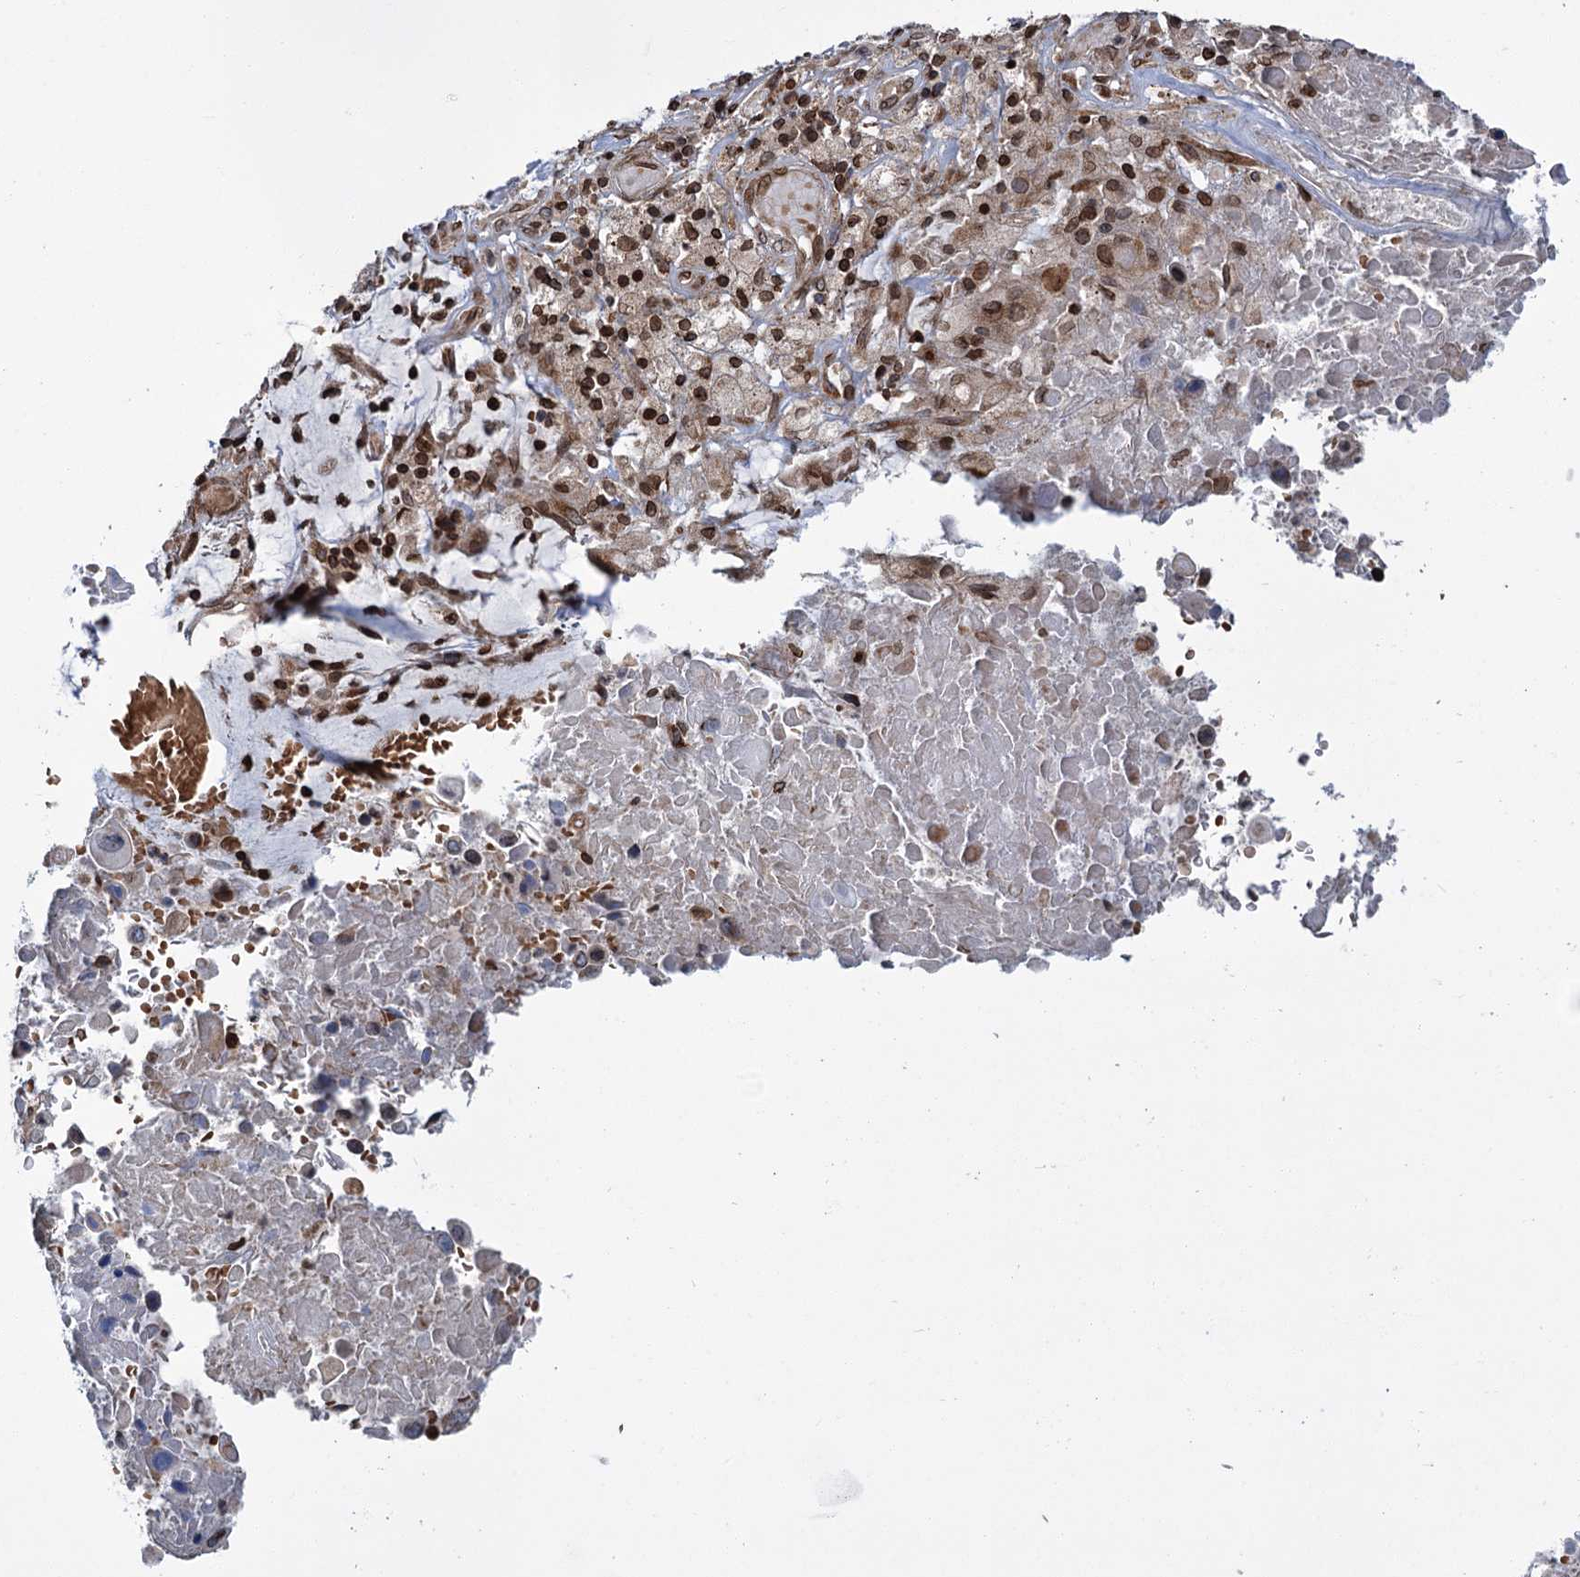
{"staining": {"intensity": "weak", "quantity": "<25%", "location": "cytoplasmic/membranous,nuclear"}, "tissue": "lung cancer", "cell_type": "Tumor cells", "image_type": "cancer", "snomed": [{"axis": "morphology", "description": "Squamous cell carcinoma, NOS"}, {"axis": "topography", "description": "Lung"}], "caption": "Image shows no protein positivity in tumor cells of lung cancer (squamous cell carcinoma) tissue.", "gene": "CFAP46", "patient": {"sex": "male", "age": 66}}